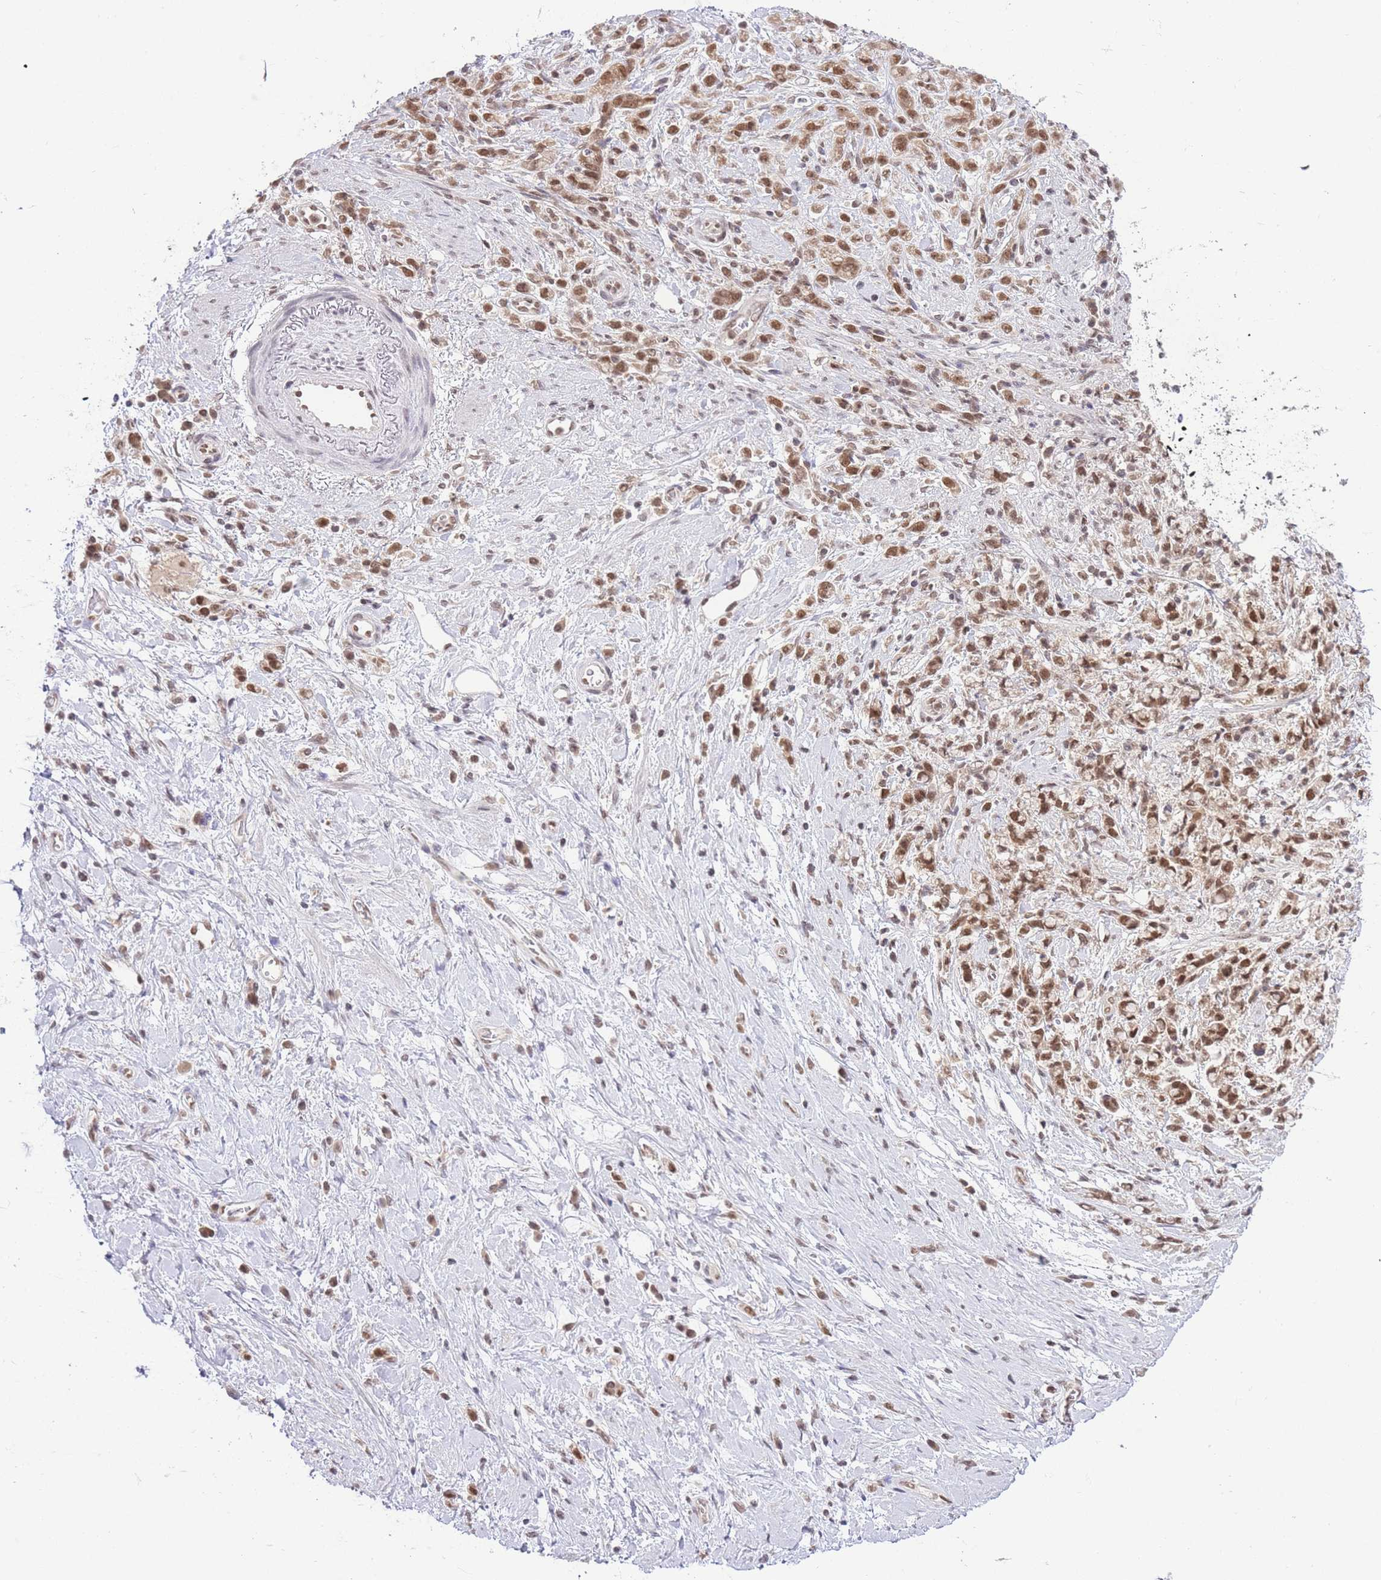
{"staining": {"intensity": "moderate", "quantity": ">75%", "location": "nuclear"}, "tissue": "stomach cancer", "cell_type": "Tumor cells", "image_type": "cancer", "snomed": [{"axis": "morphology", "description": "Adenocarcinoma, NOS"}, {"axis": "topography", "description": "Stomach"}], "caption": "A photomicrograph of stomach adenocarcinoma stained for a protein shows moderate nuclear brown staining in tumor cells.", "gene": "TMED3", "patient": {"sex": "female", "age": 60}}